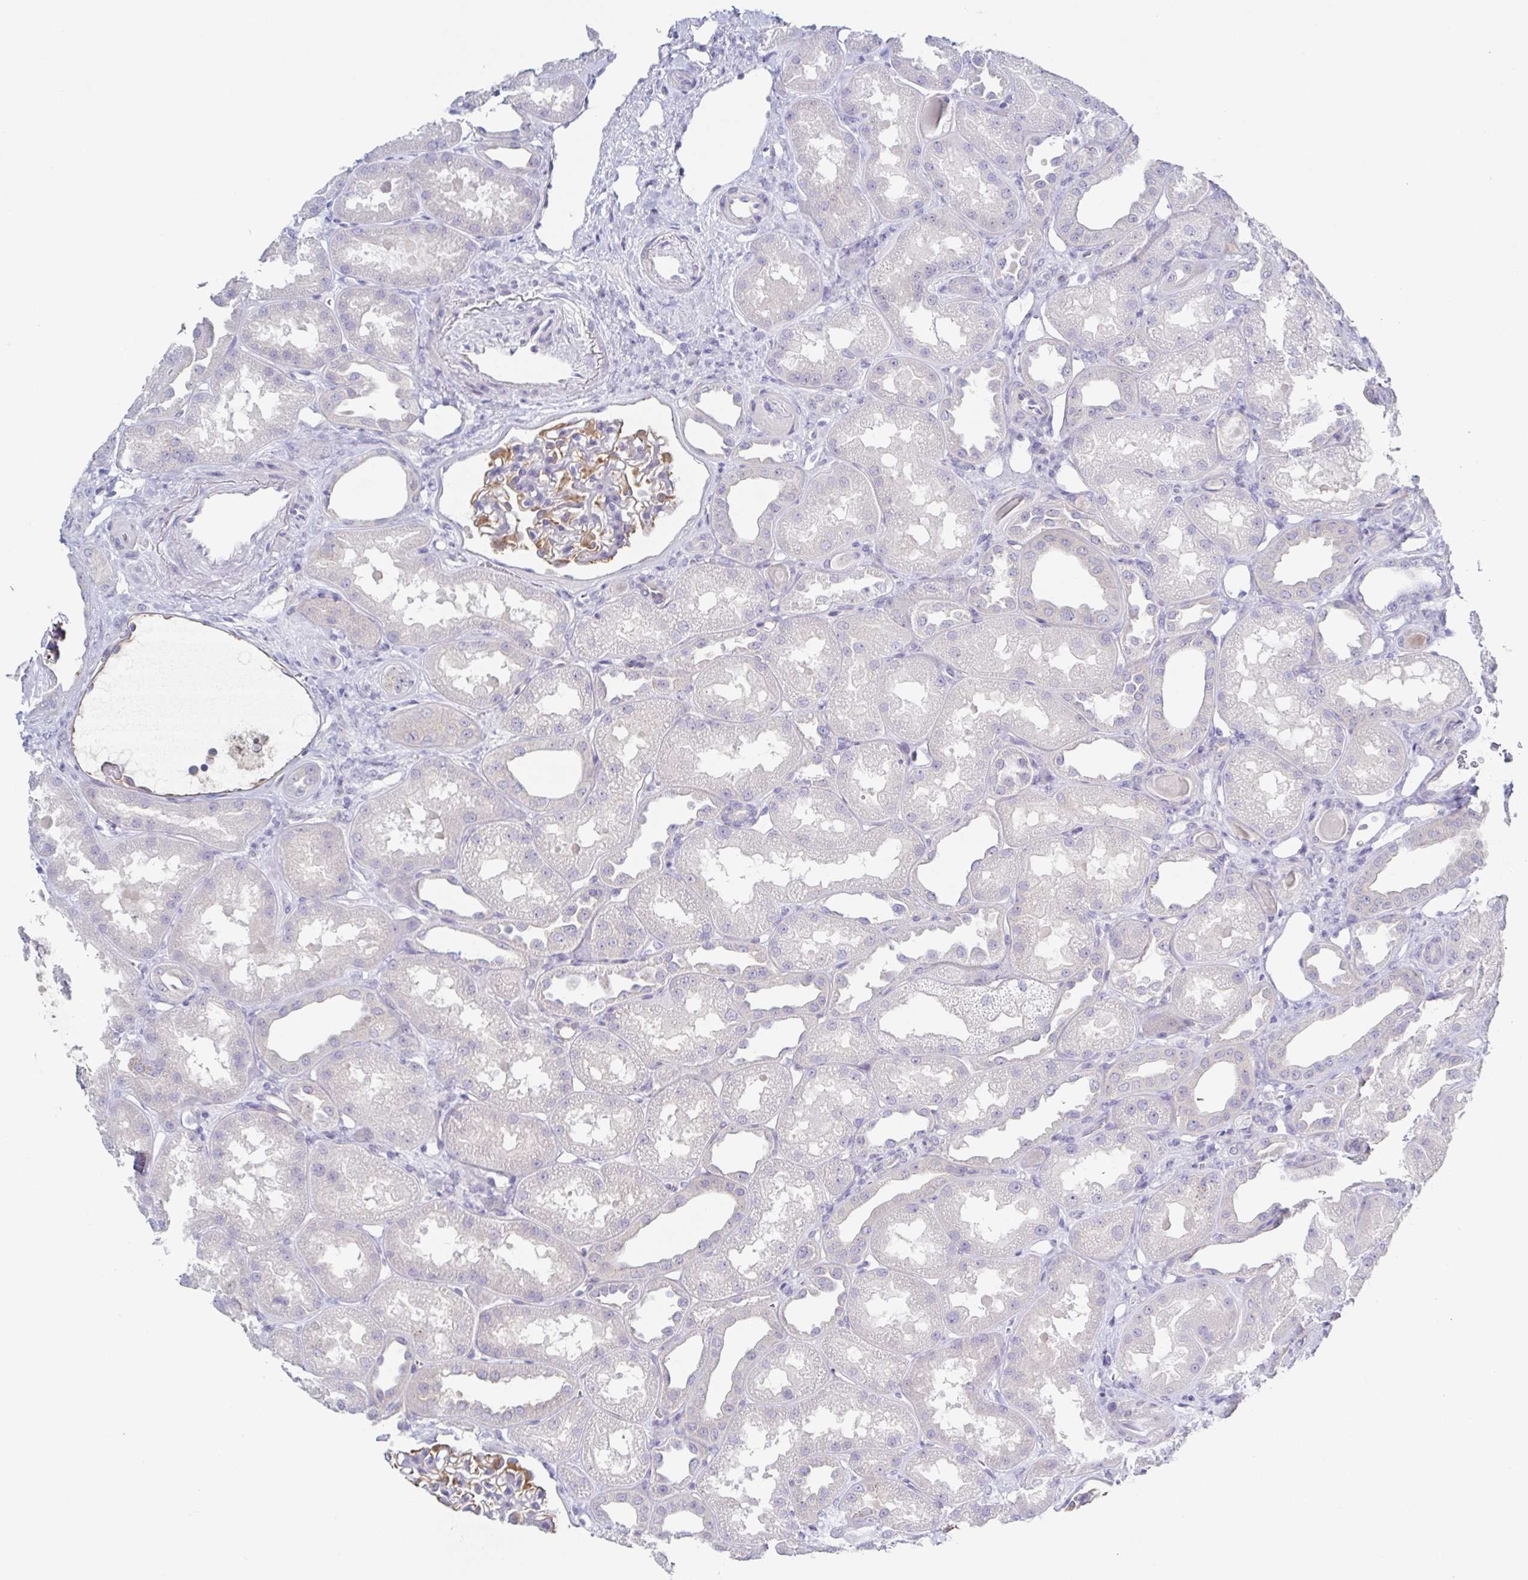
{"staining": {"intensity": "weak", "quantity": "25%-75%", "location": "cytoplasmic/membranous"}, "tissue": "kidney", "cell_type": "Cells in glomeruli", "image_type": "normal", "snomed": [{"axis": "morphology", "description": "Normal tissue, NOS"}, {"axis": "topography", "description": "Kidney"}], "caption": "Brown immunohistochemical staining in unremarkable kidney reveals weak cytoplasmic/membranous positivity in approximately 25%-75% of cells in glomeruli.", "gene": "HTR2A", "patient": {"sex": "male", "age": 61}}